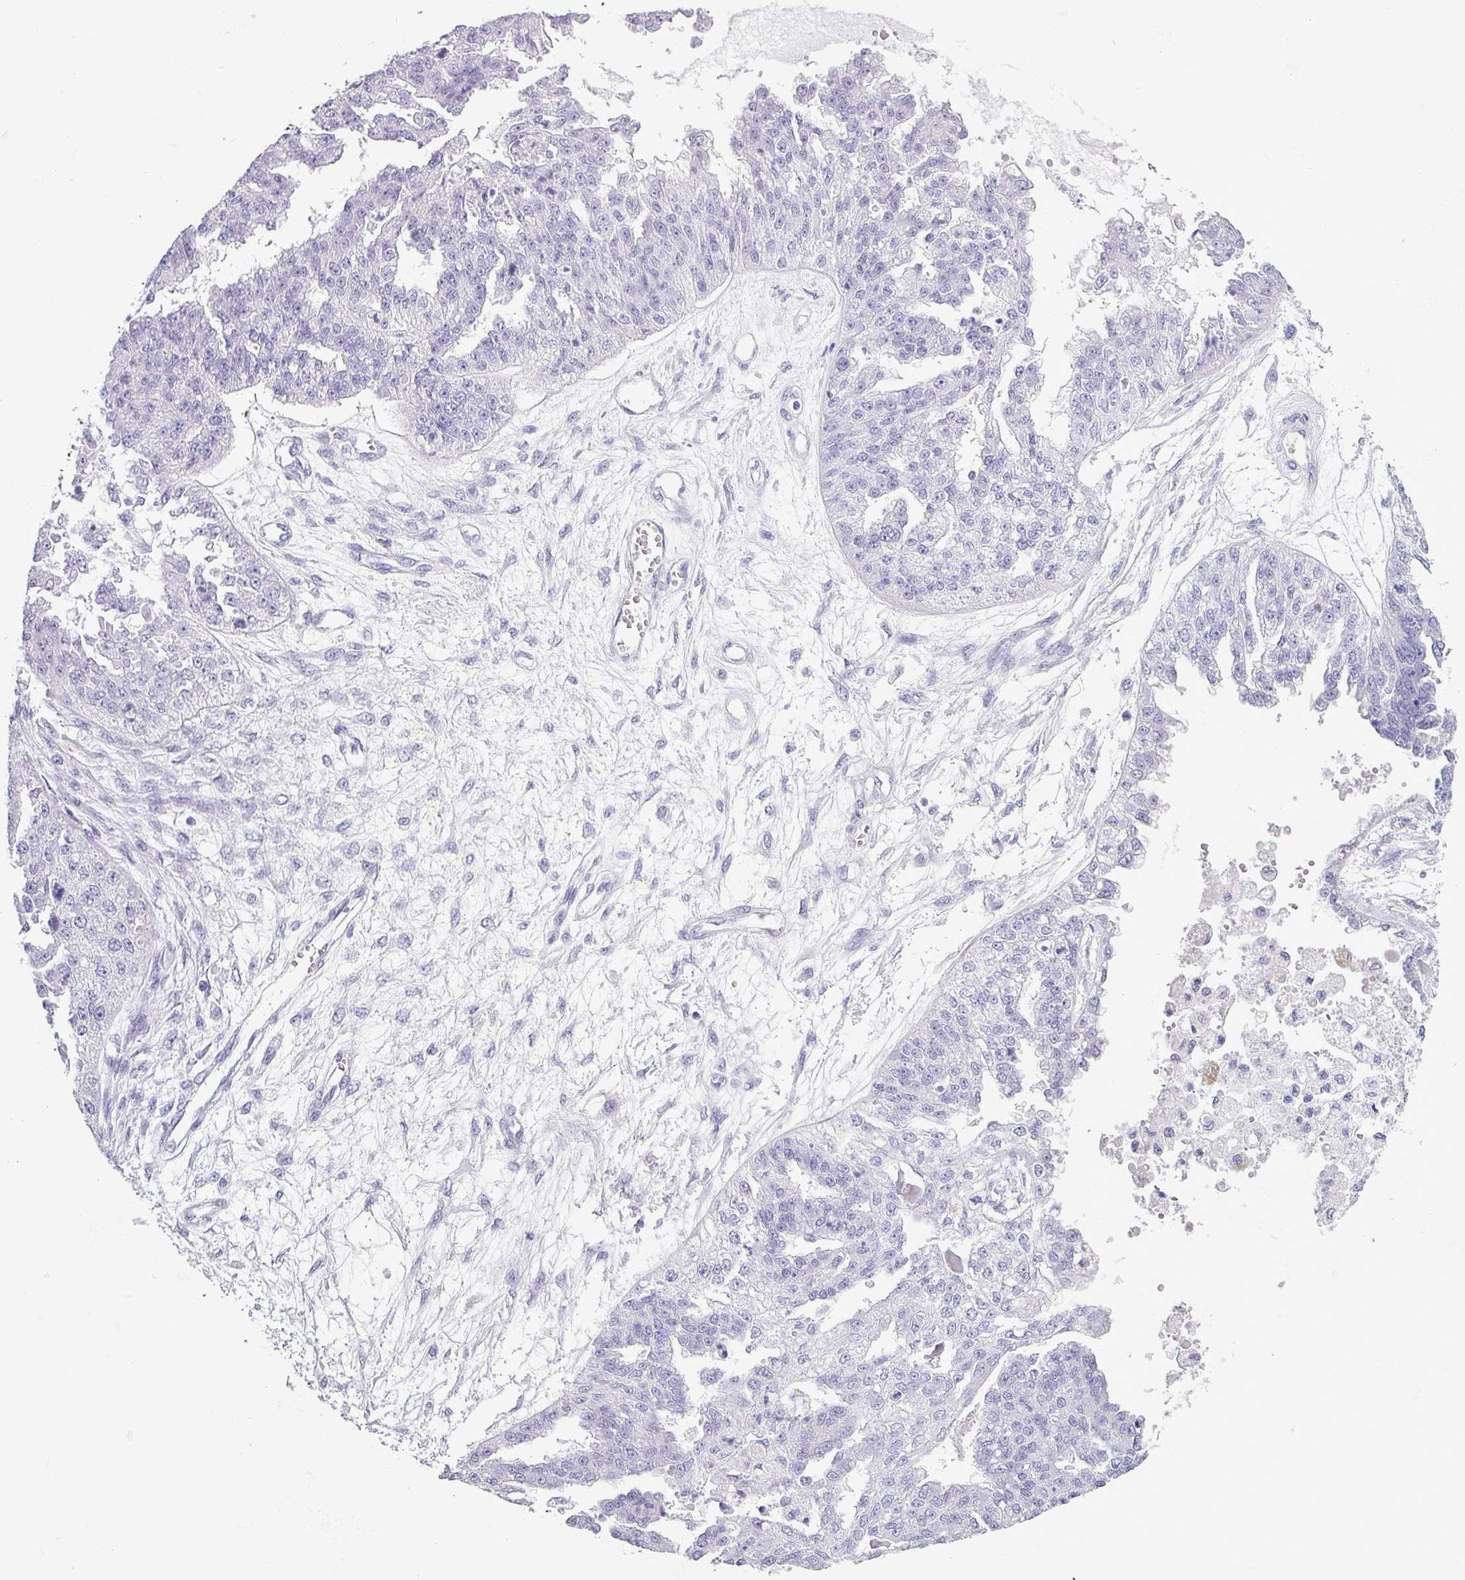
{"staining": {"intensity": "negative", "quantity": "none", "location": "none"}, "tissue": "ovarian cancer", "cell_type": "Tumor cells", "image_type": "cancer", "snomed": [{"axis": "morphology", "description": "Cystadenocarcinoma, serous, NOS"}, {"axis": "topography", "description": "Ovary"}], "caption": "An IHC micrograph of serous cystadenocarcinoma (ovarian) is shown. There is no staining in tumor cells of serous cystadenocarcinoma (ovarian).", "gene": "SRGAP1", "patient": {"sex": "female", "age": 58}}